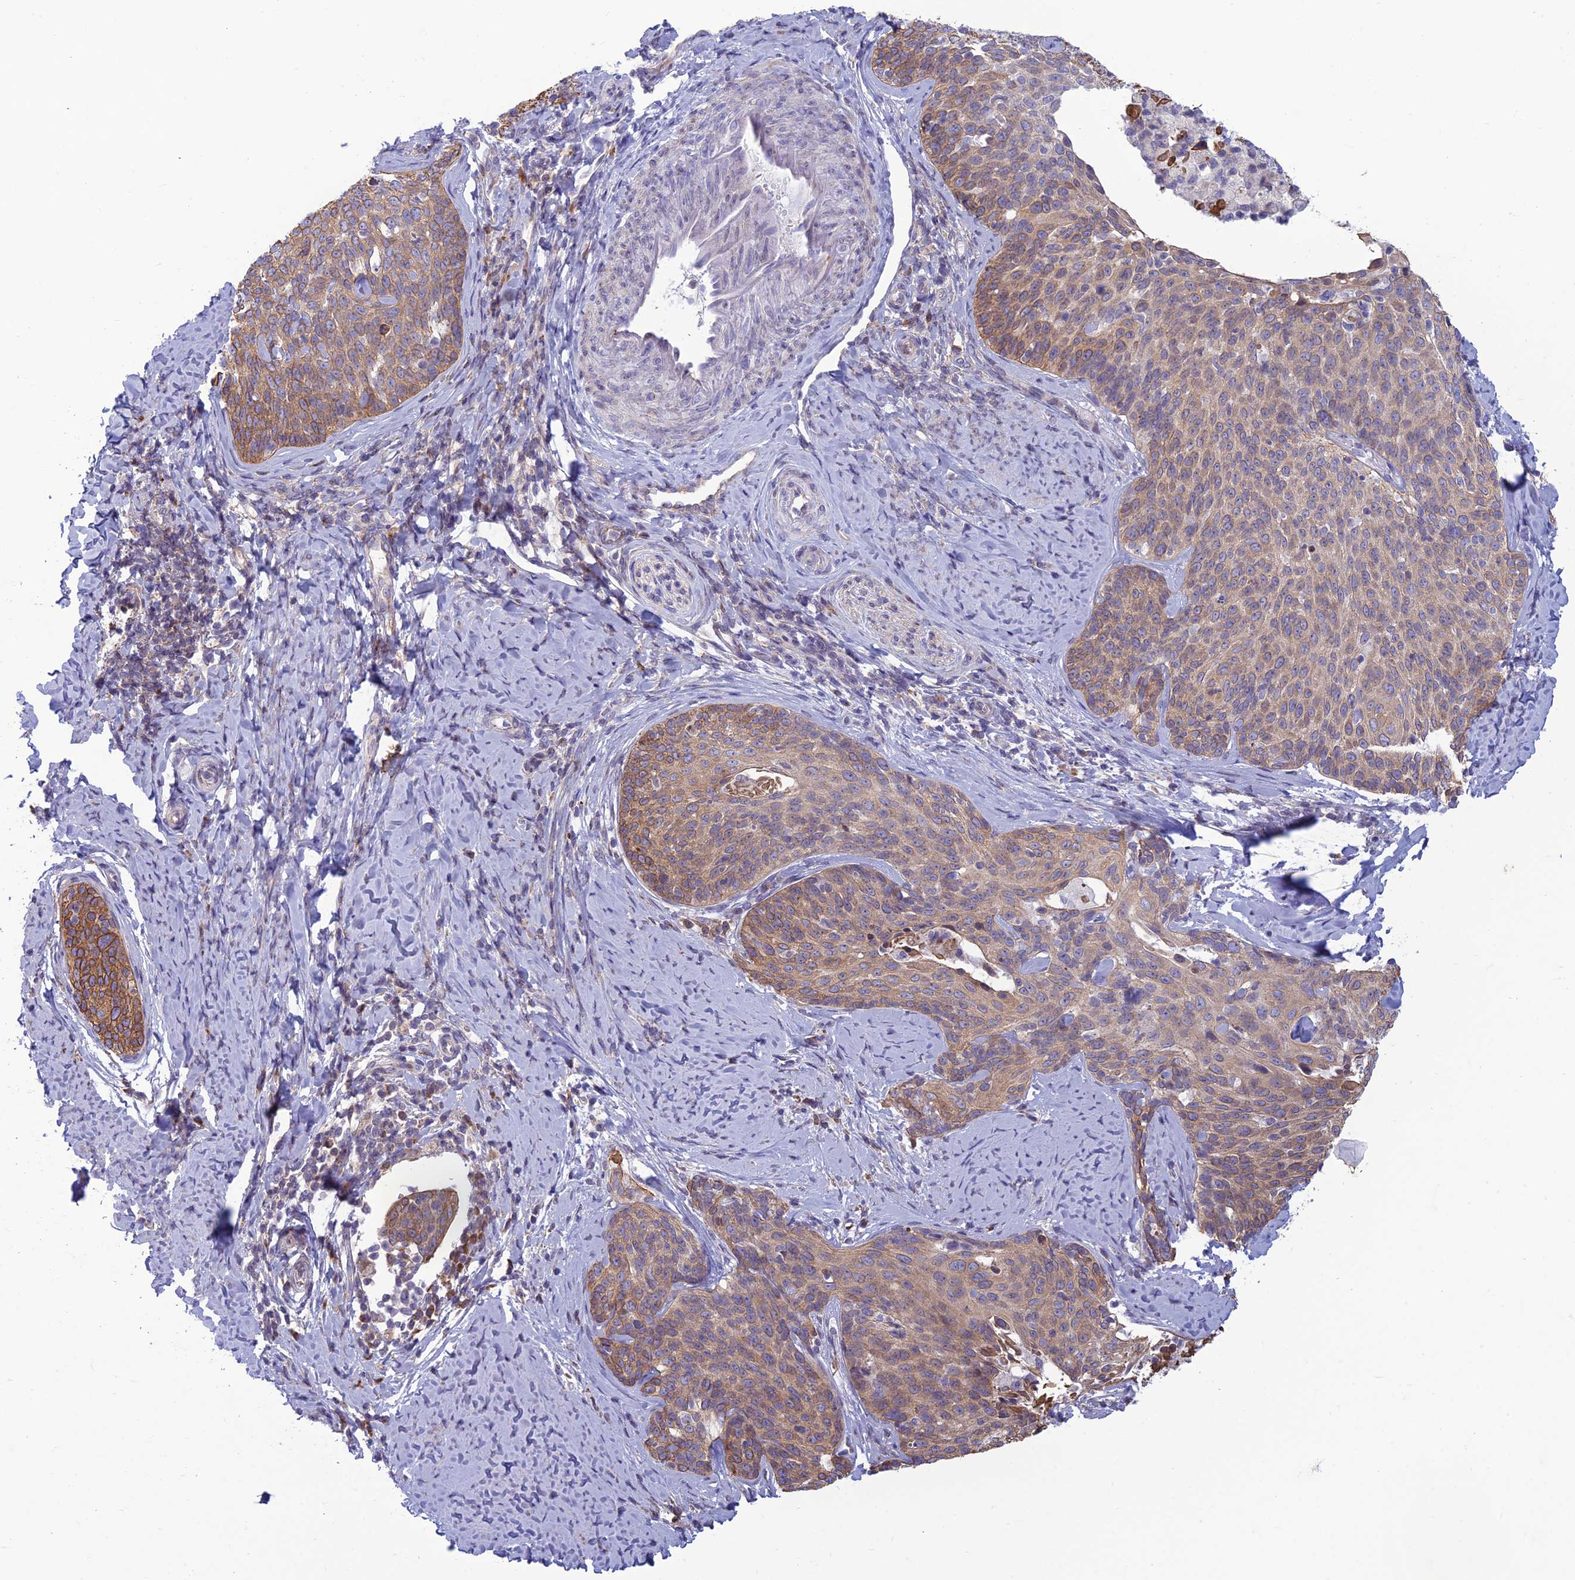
{"staining": {"intensity": "weak", "quantity": ">75%", "location": "cytoplasmic/membranous"}, "tissue": "cervical cancer", "cell_type": "Tumor cells", "image_type": "cancer", "snomed": [{"axis": "morphology", "description": "Squamous cell carcinoma, NOS"}, {"axis": "topography", "description": "Cervix"}], "caption": "DAB (3,3'-diaminobenzidine) immunohistochemical staining of human cervical squamous cell carcinoma reveals weak cytoplasmic/membranous protein expression in about >75% of tumor cells. (DAB (3,3'-diaminobenzidine) = brown stain, brightfield microscopy at high magnification).", "gene": "RPL17-C18orf32", "patient": {"sex": "female", "age": 50}}